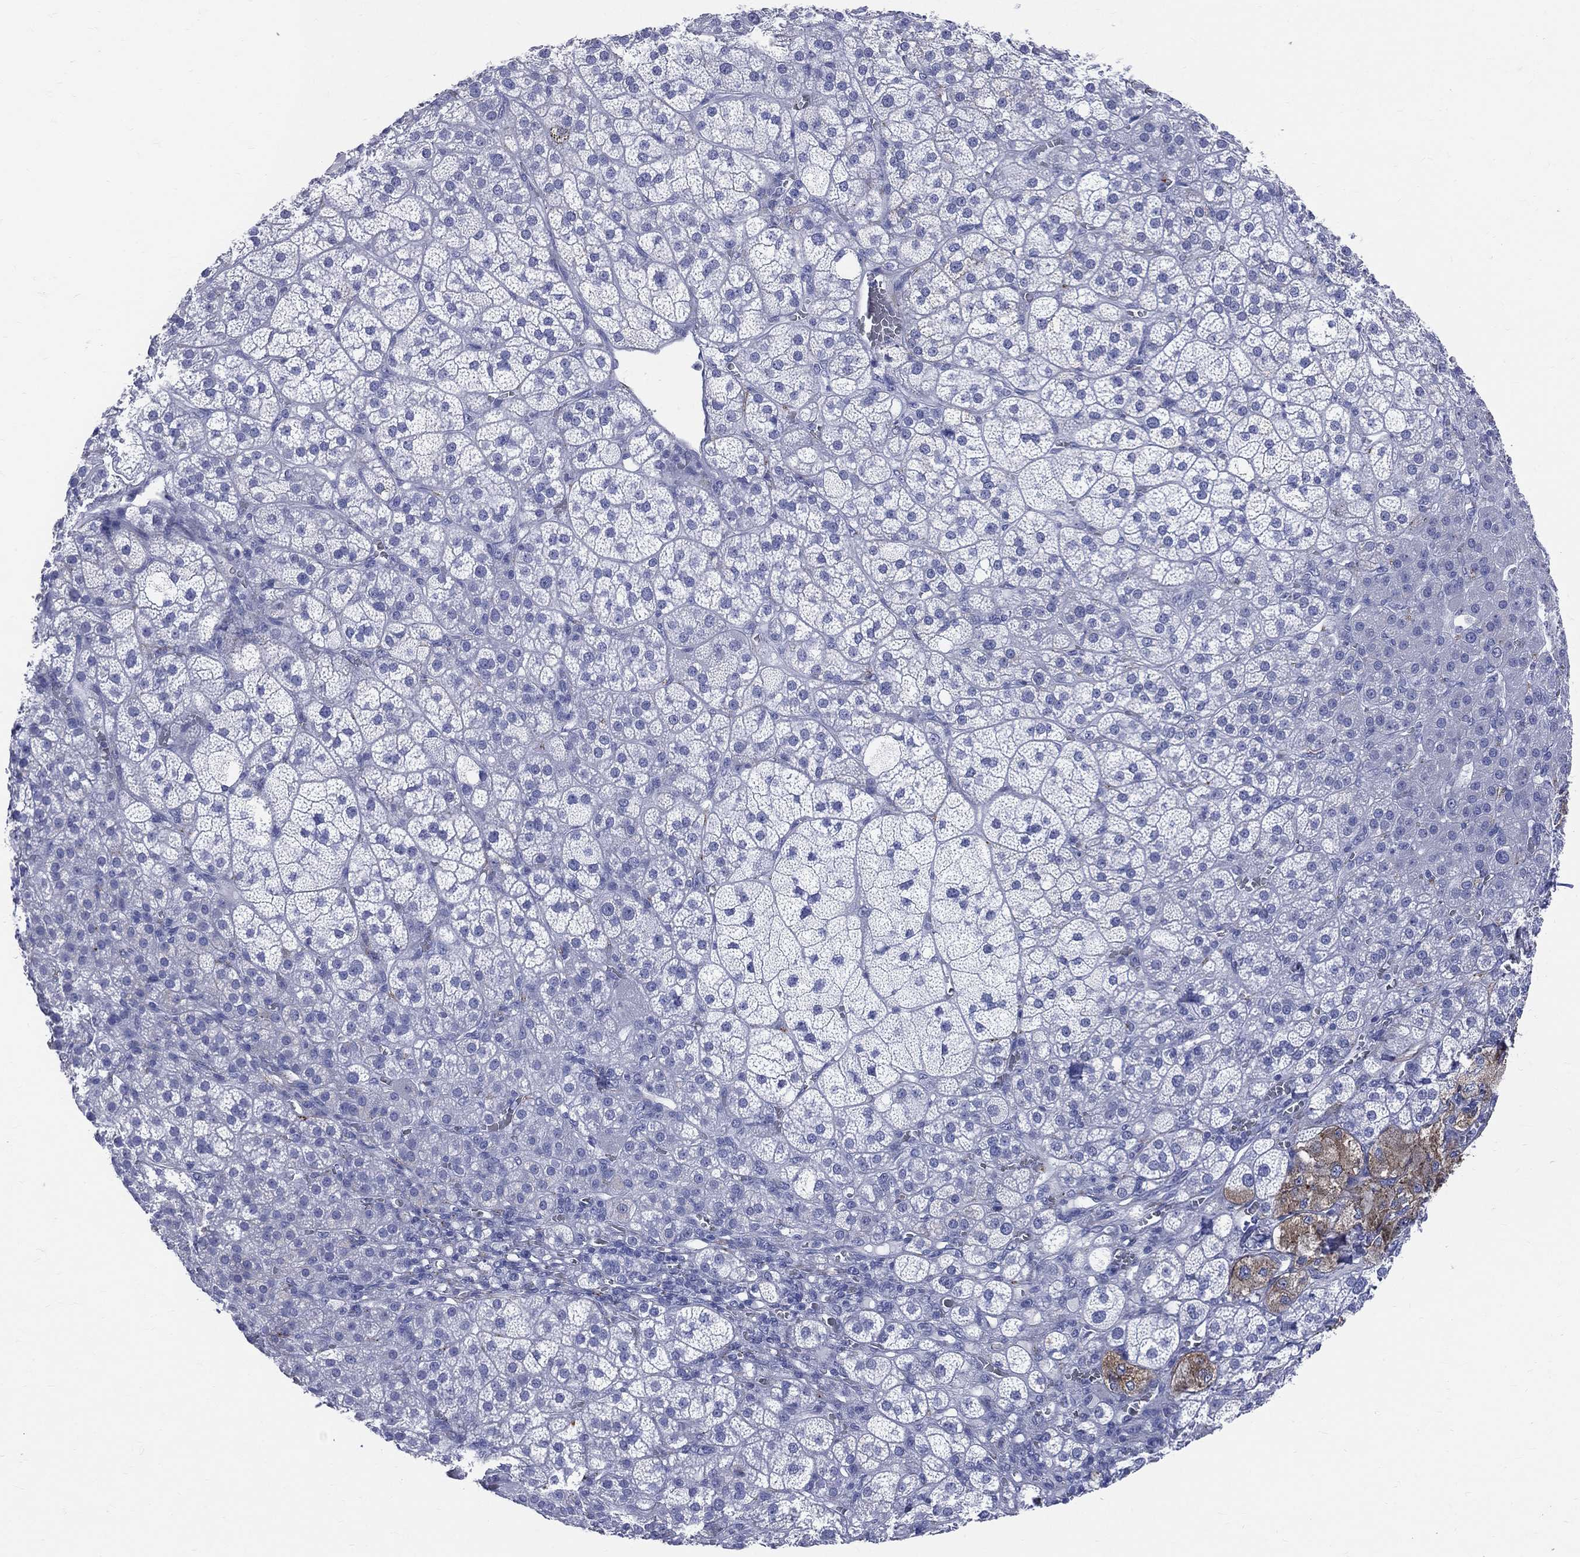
{"staining": {"intensity": "moderate", "quantity": "<25%", "location": "cytoplasmic/membranous"}, "tissue": "adrenal gland", "cell_type": "Glandular cells", "image_type": "normal", "snomed": [{"axis": "morphology", "description": "Normal tissue, NOS"}, {"axis": "topography", "description": "Adrenal gland"}], "caption": "An image showing moderate cytoplasmic/membranous positivity in approximately <25% of glandular cells in normal adrenal gland, as visualized by brown immunohistochemical staining.", "gene": "SYP", "patient": {"sex": "female", "age": 60}}